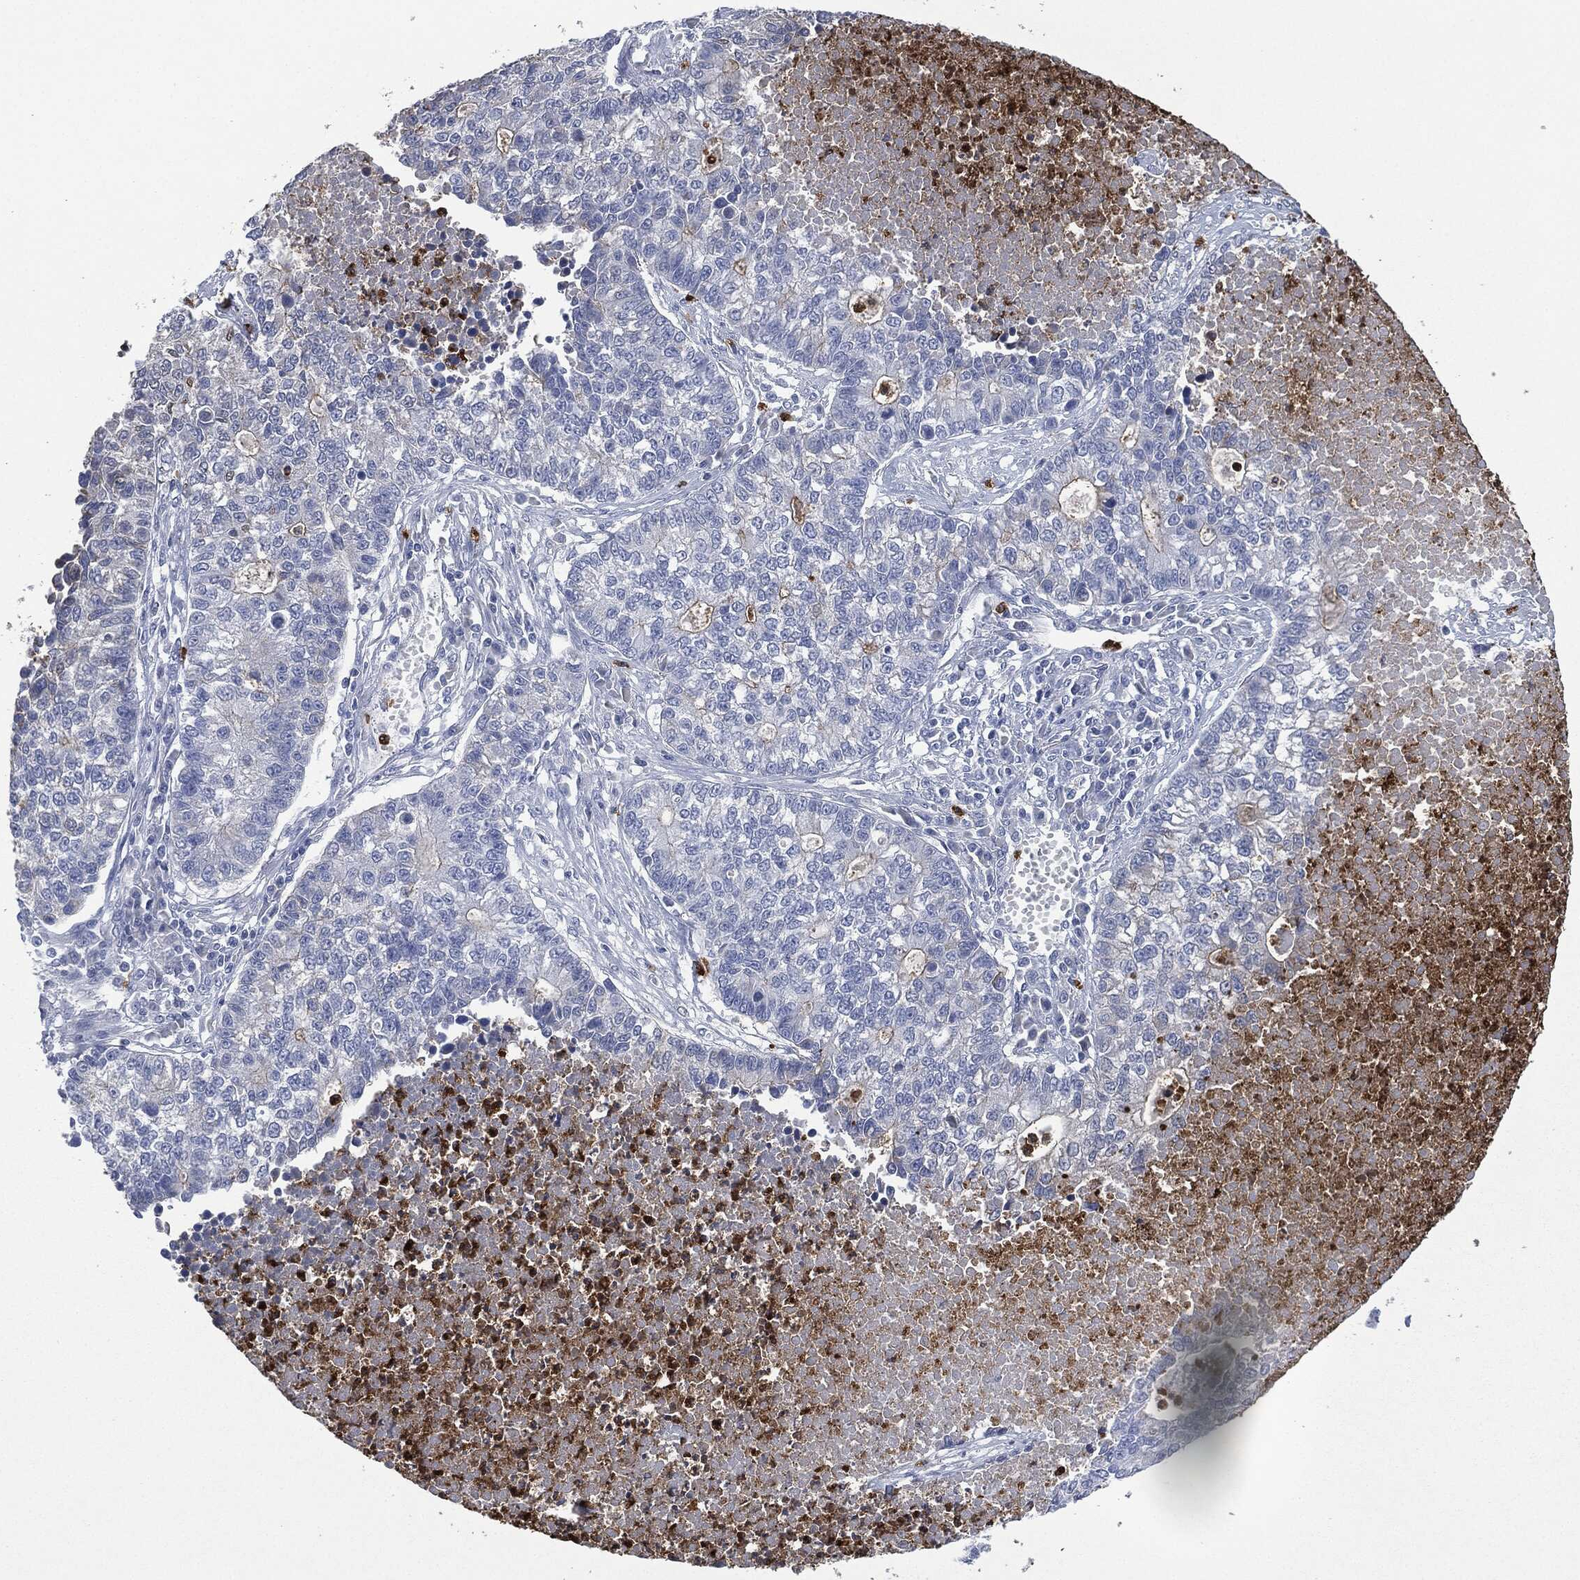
{"staining": {"intensity": "negative", "quantity": "none", "location": "none"}, "tissue": "lung cancer", "cell_type": "Tumor cells", "image_type": "cancer", "snomed": [{"axis": "morphology", "description": "Adenocarcinoma, NOS"}, {"axis": "topography", "description": "Lung"}], "caption": "This is an IHC image of human lung cancer (adenocarcinoma). There is no staining in tumor cells.", "gene": "CEACAM8", "patient": {"sex": "male", "age": 57}}